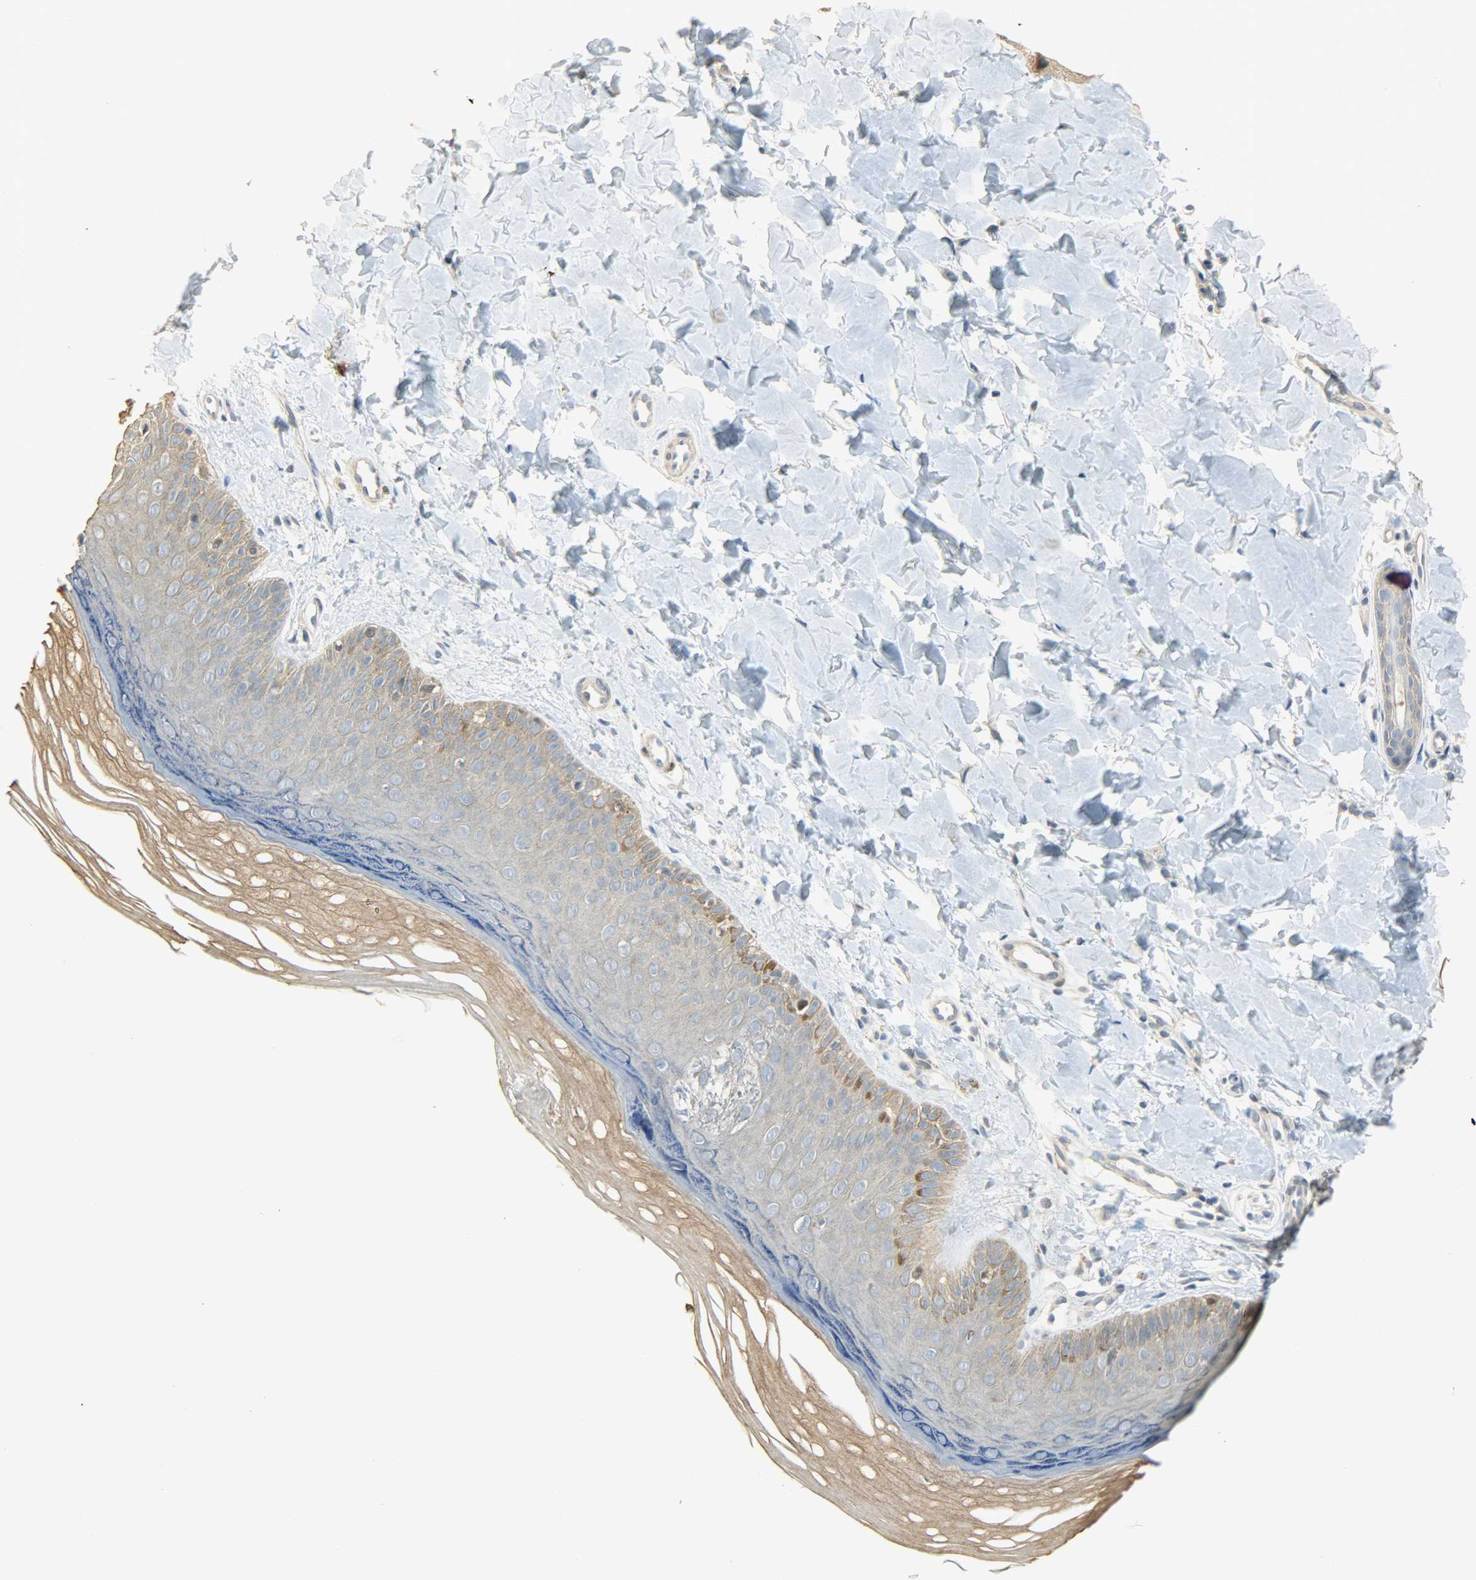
{"staining": {"intensity": "negative", "quantity": "none", "location": "none"}, "tissue": "skin", "cell_type": "Fibroblasts", "image_type": "normal", "snomed": [{"axis": "morphology", "description": "Normal tissue, NOS"}, {"axis": "topography", "description": "Skin"}], "caption": "The IHC micrograph has no significant positivity in fibroblasts of skin.", "gene": "USP13", "patient": {"sex": "male", "age": 26}}